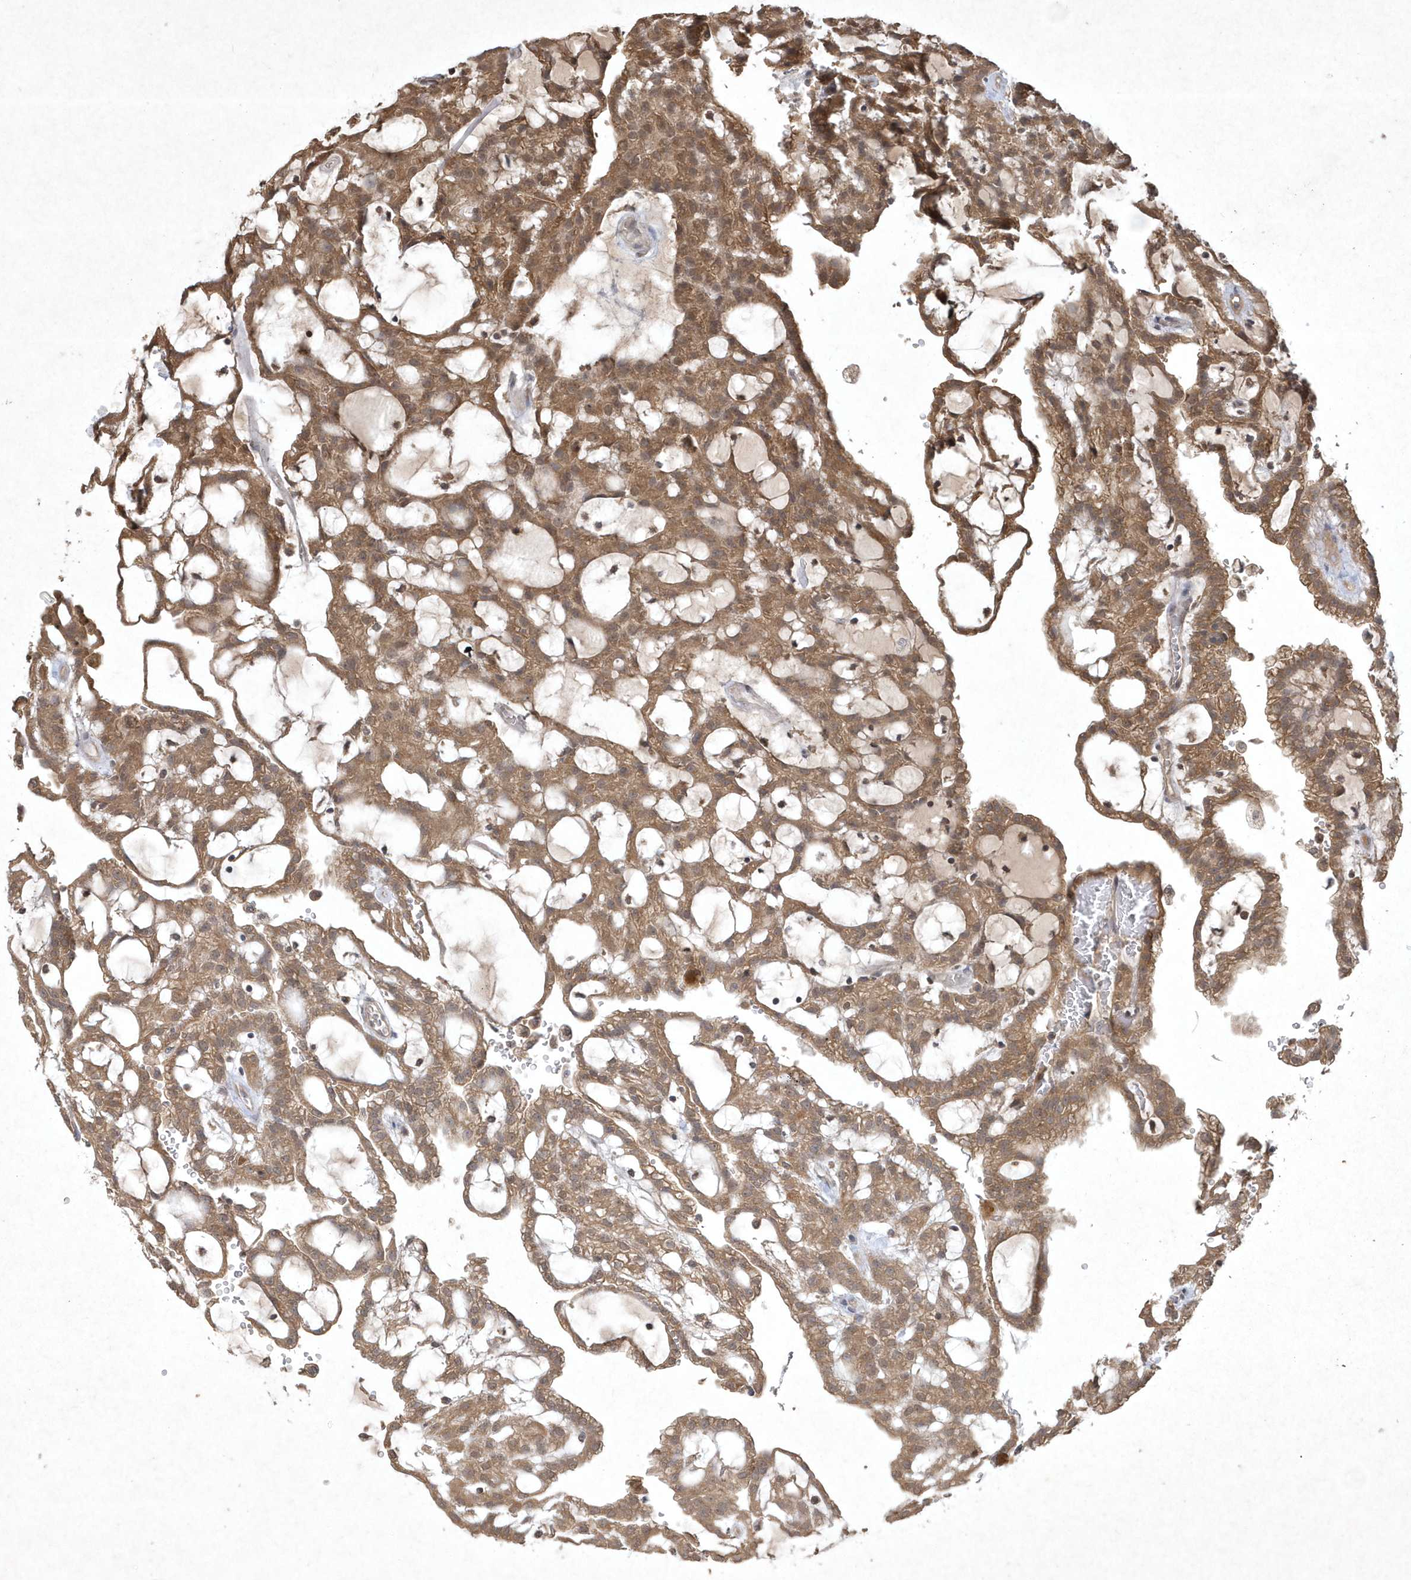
{"staining": {"intensity": "moderate", "quantity": ">75%", "location": "cytoplasmic/membranous"}, "tissue": "renal cancer", "cell_type": "Tumor cells", "image_type": "cancer", "snomed": [{"axis": "morphology", "description": "Adenocarcinoma, NOS"}, {"axis": "topography", "description": "Kidney"}], "caption": "Adenocarcinoma (renal) stained with immunohistochemistry reveals moderate cytoplasmic/membranous expression in approximately >75% of tumor cells.", "gene": "AKR7A2", "patient": {"sex": "male", "age": 63}}